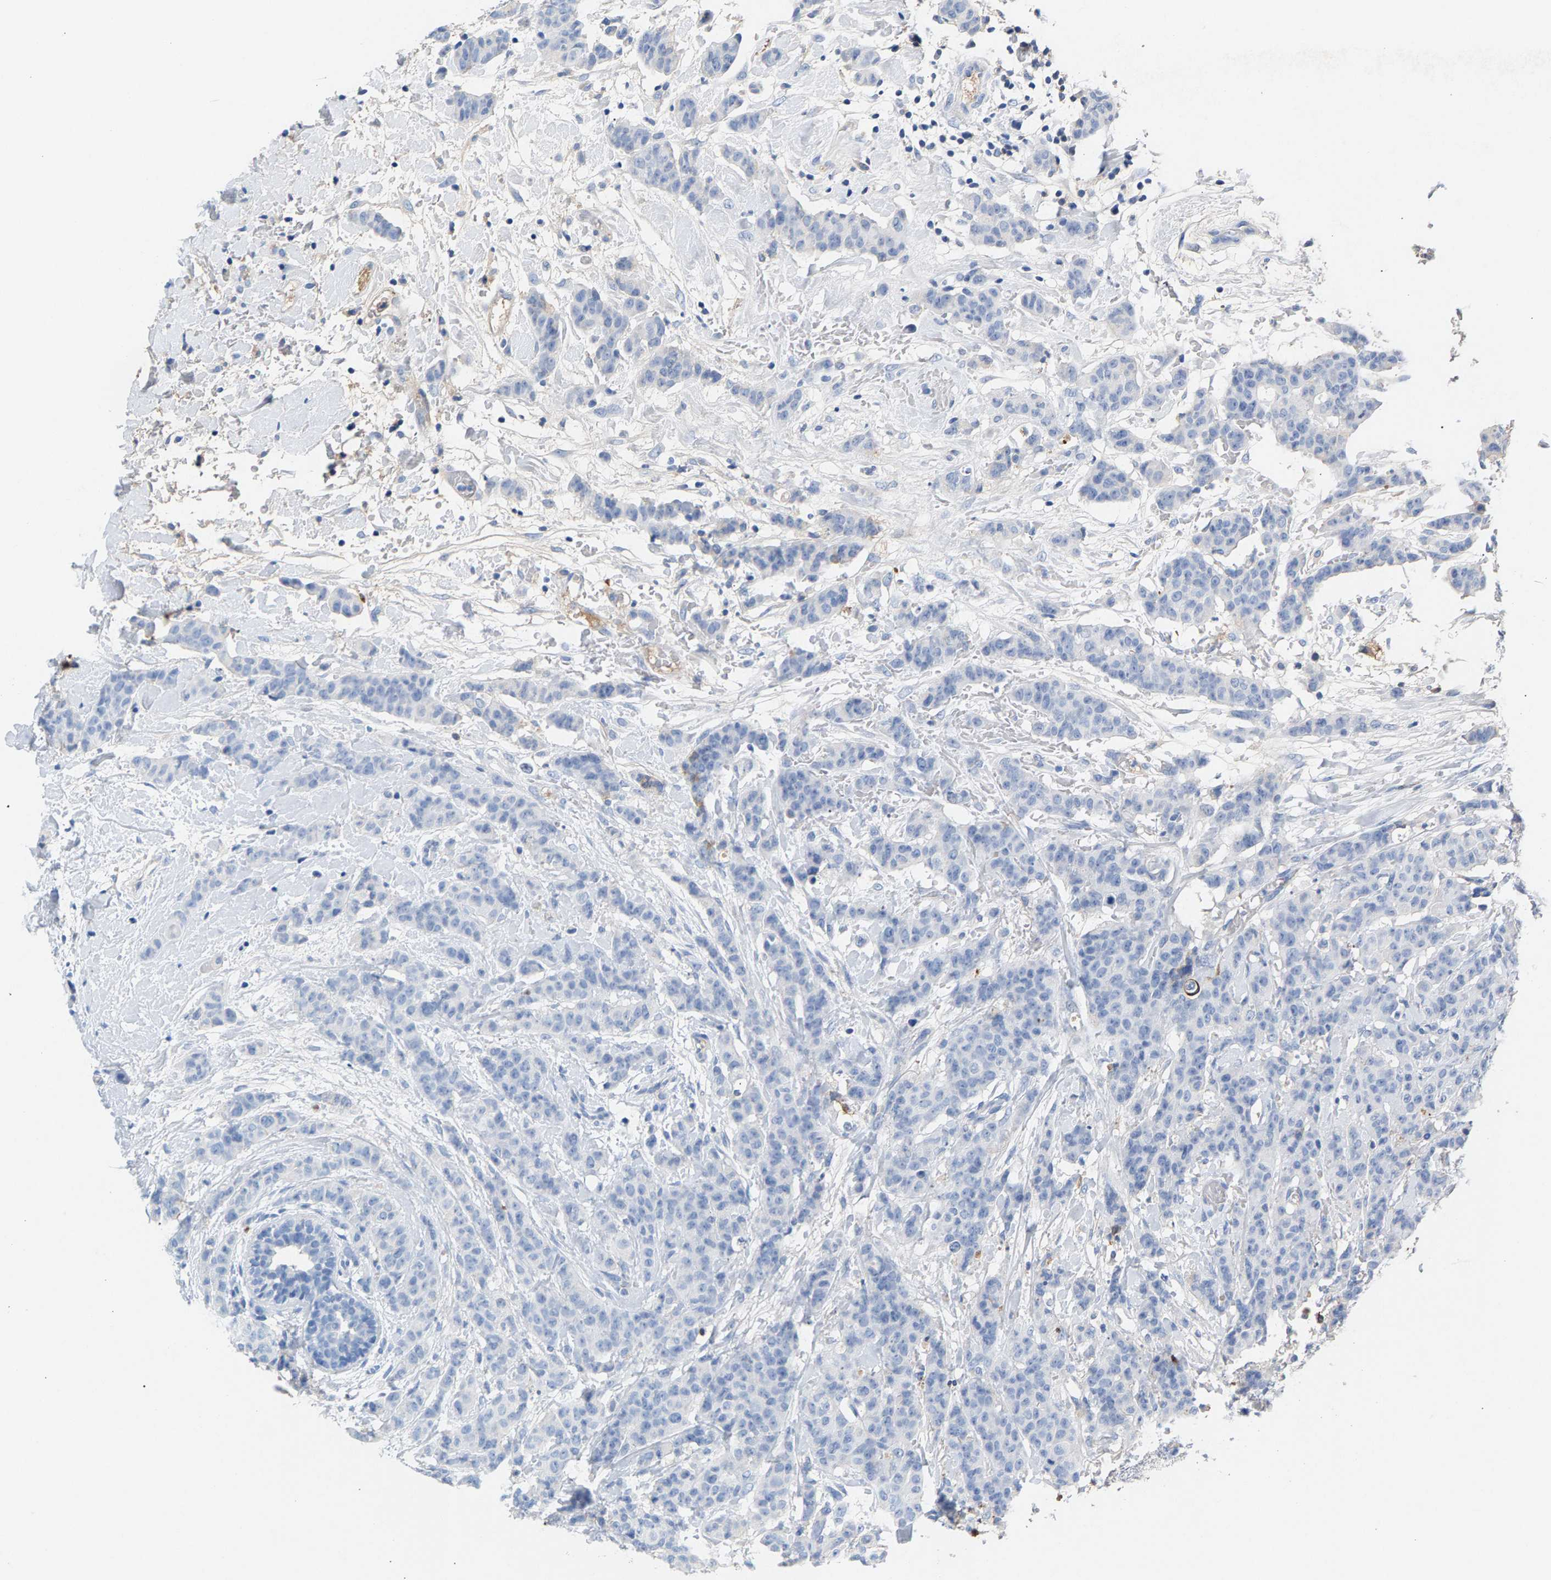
{"staining": {"intensity": "negative", "quantity": "none", "location": "none"}, "tissue": "breast cancer", "cell_type": "Tumor cells", "image_type": "cancer", "snomed": [{"axis": "morphology", "description": "Normal tissue, NOS"}, {"axis": "morphology", "description": "Duct carcinoma"}, {"axis": "topography", "description": "Breast"}], "caption": "DAB (3,3'-diaminobenzidine) immunohistochemical staining of breast cancer reveals no significant positivity in tumor cells.", "gene": "APOH", "patient": {"sex": "female", "age": 40}}